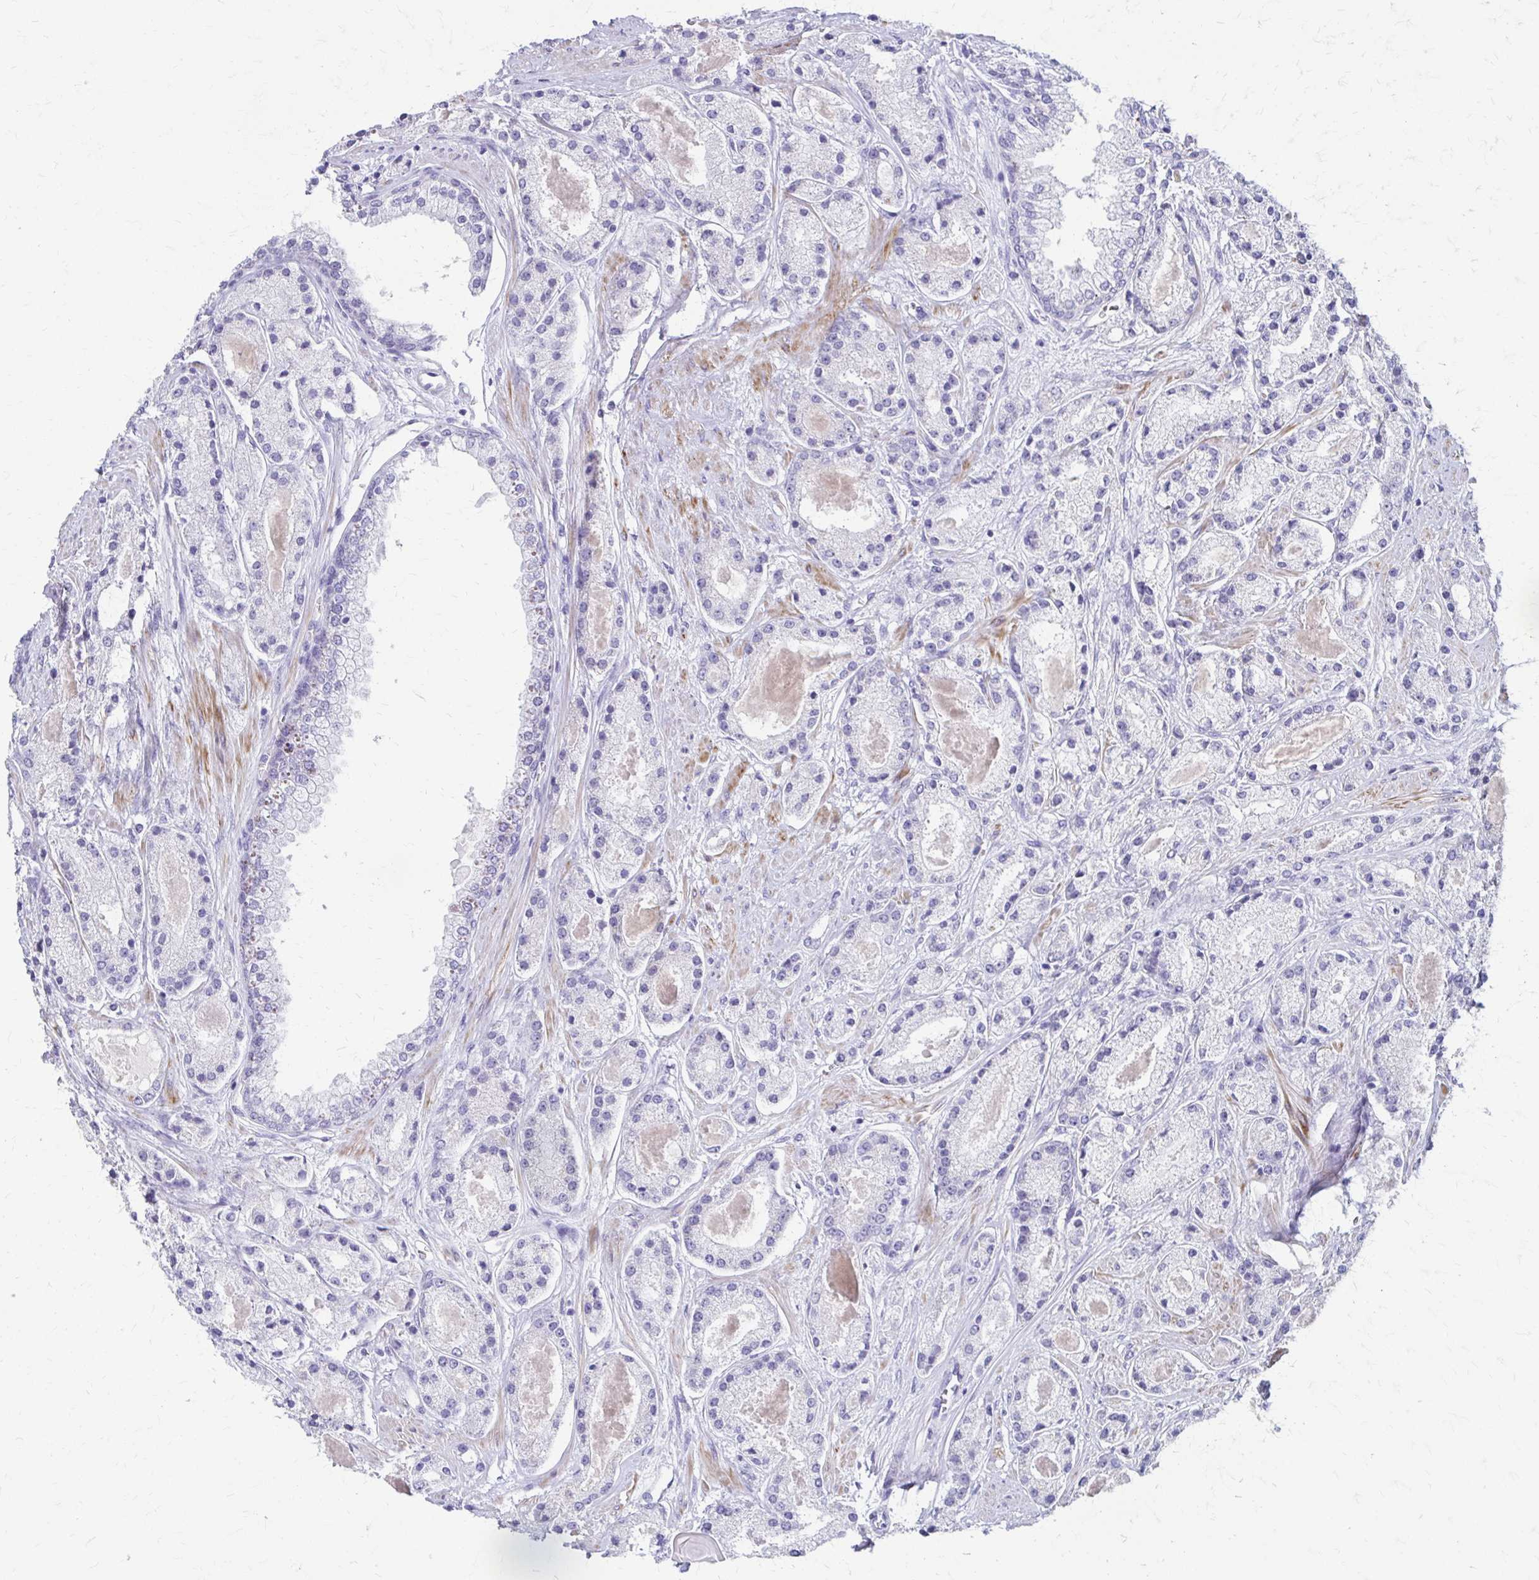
{"staining": {"intensity": "negative", "quantity": "none", "location": "none"}, "tissue": "prostate cancer", "cell_type": "Tumor cells", "image_type": "cancer", "snomed": [{"axis": "morphology", "description": "Adenocarcinoma, High grade"}, {"axis": "topography", "description": "Prostate"}], "caption": "DAB immunohistochemical staining of prostate cancer displays no significant expression in tumor cells.", "gene": "ZSCAN5B", "patient": {"sex": "male", "age": 67}}